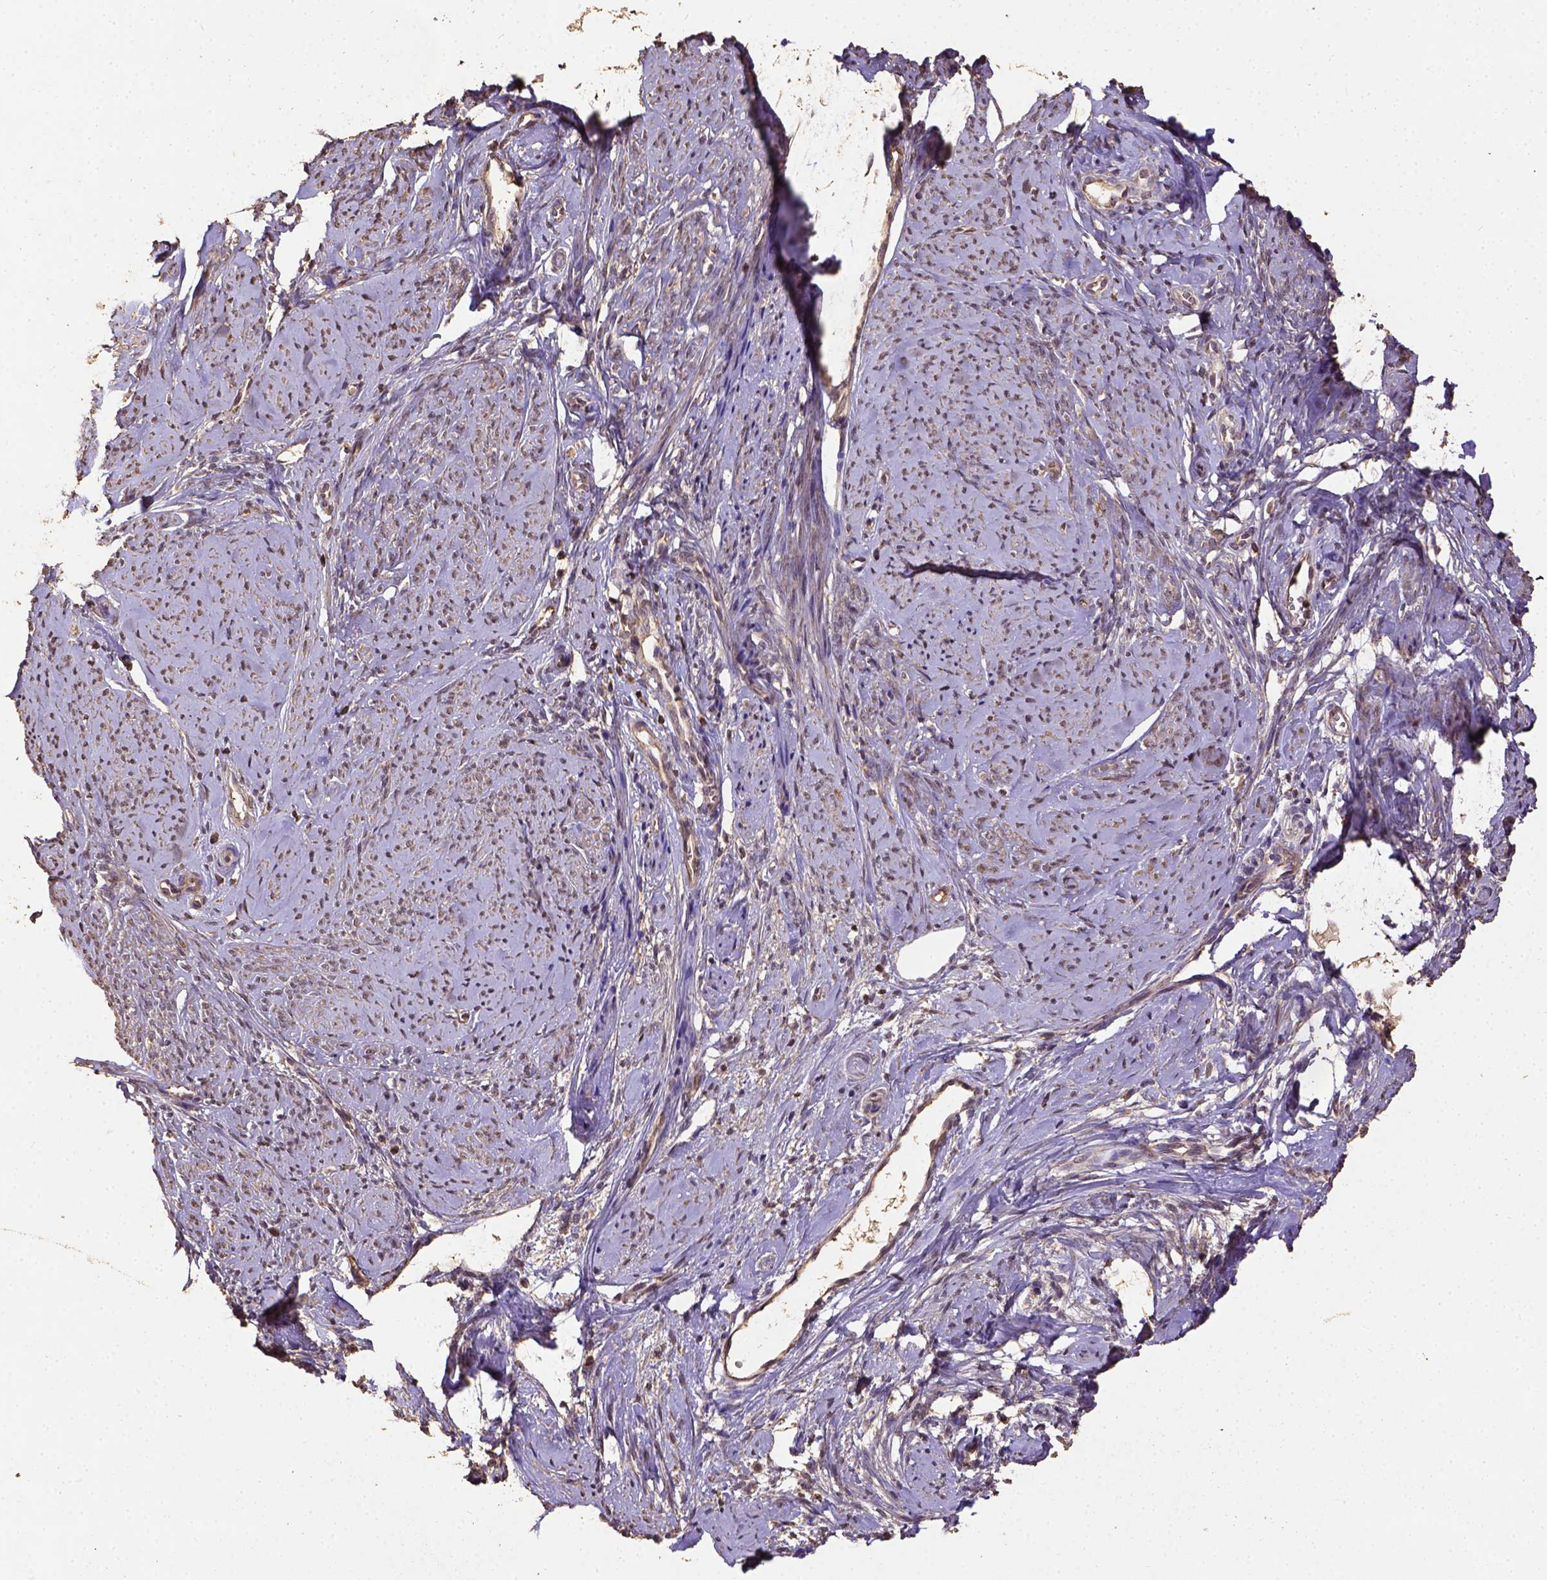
{"staining": {"intensity": "weak", "quantity": "25%-75%", "location": "cytoplasmic/membranous"}, "tissue": "smooth muscle", "cell_type": "Smooth muscle cells", "image_type": "normal", "snomed": [{"axis": "morphology", "description": "Normal tissue, NOS"}, {"axis": "topography", "description": "Smooth muscle"}], "caption": "Weak cytoplasmic/membranous positivity is seen in about 25%-75% of smooth muscle cells in unremarkable smooth muscle. Immunohistochemistry (ihc) stains the protein in brown and the nuclei are stained blue.", "gene": "ATP1B3", "patient": {"sex": "female", "age": 48}}